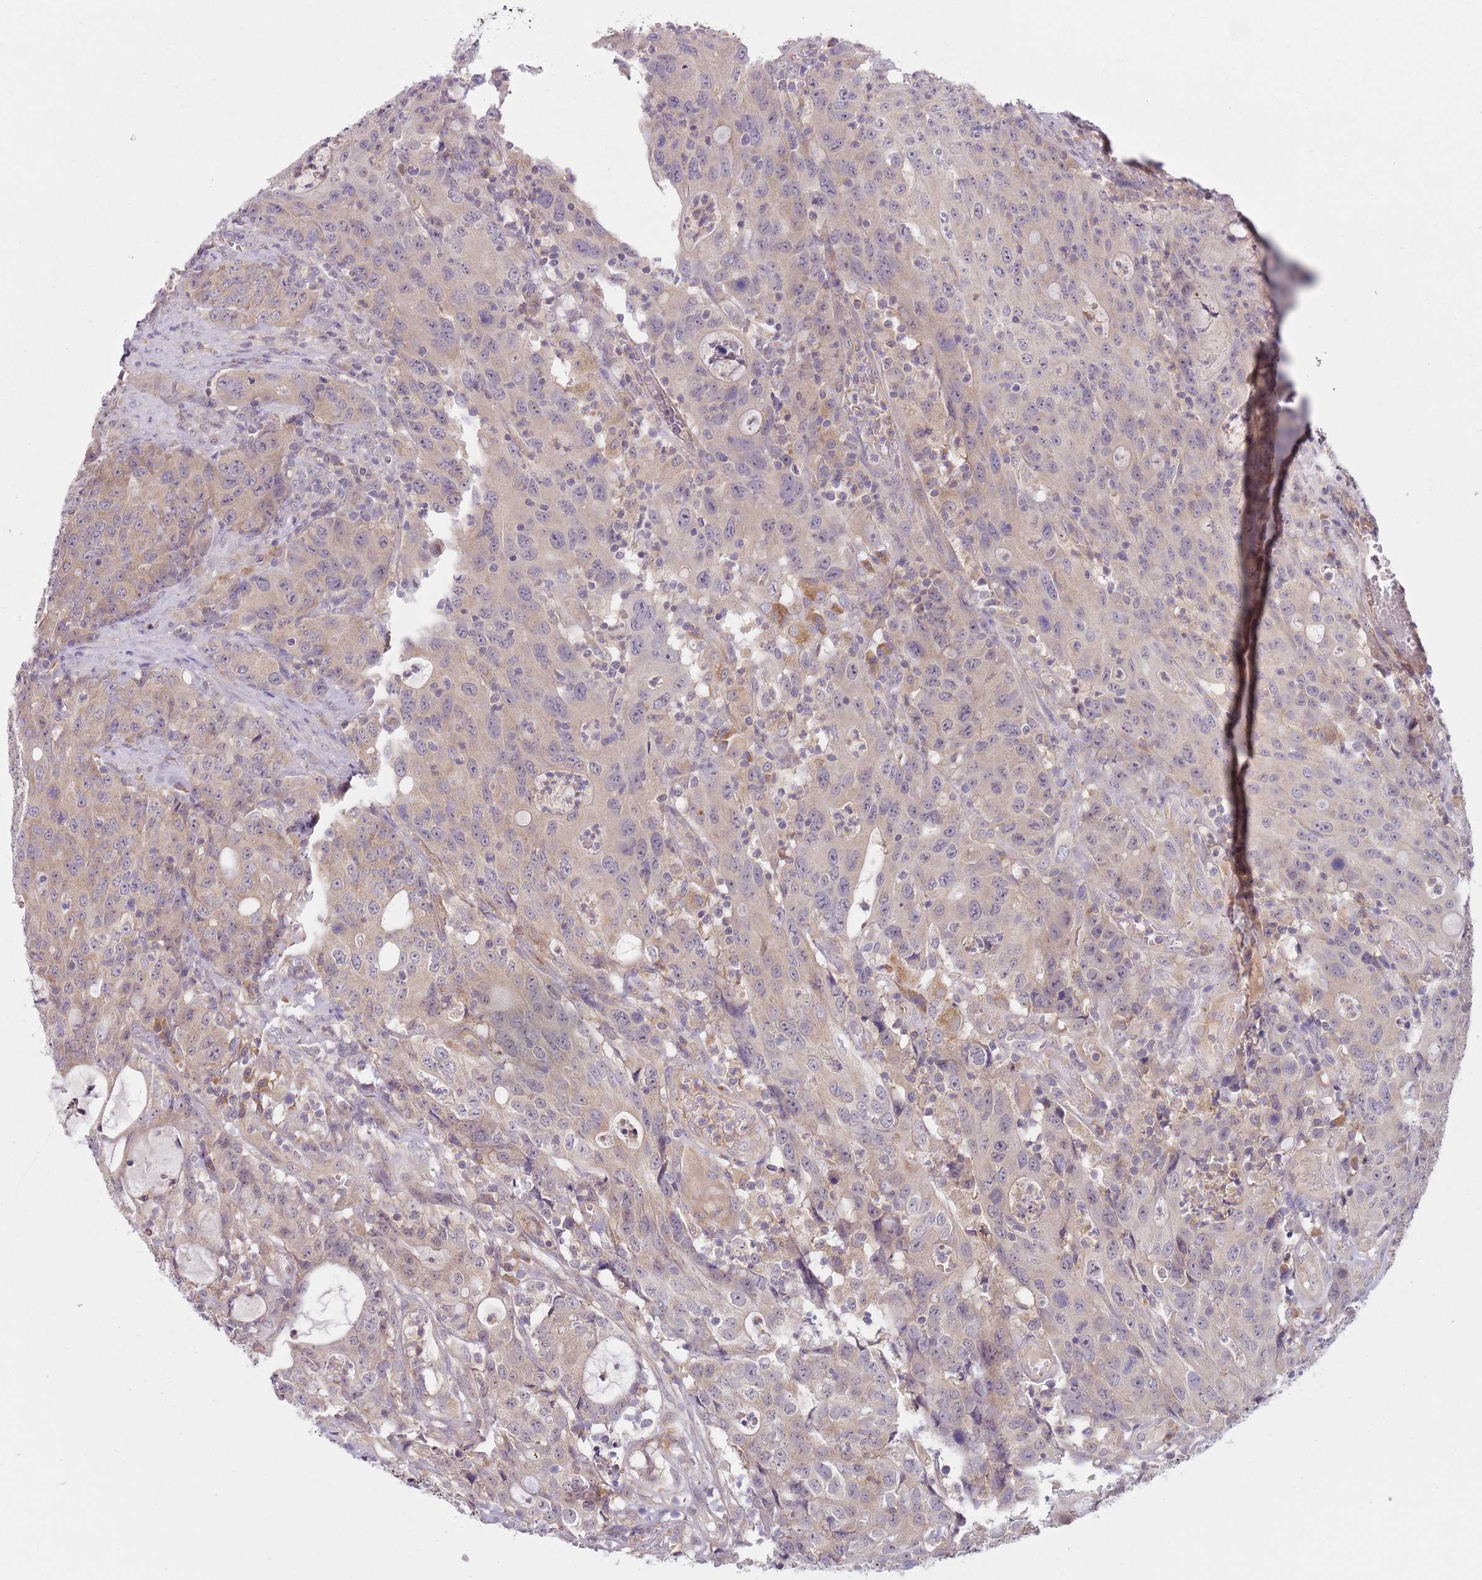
{"staining": {"intensity": "weak", "quantity": "<25%", "location": "cytoplasmic/membranous"}, "tissue": "colorectal cancer", "cell_type": "Tumor cells", "image_type": "cancer", "snomed": [{"axis": "morphology", "description": "Adenocarcinoma, NOS"}, {"axis": "topography", "description": "Colon"}], "caption": "Immunohistochemistry of human adenocarcinoma (colorectal) demonstrates no positivity in tumor cells.", "gene": "SKOR2", "patient": {"sex": "male", "age": 83}}